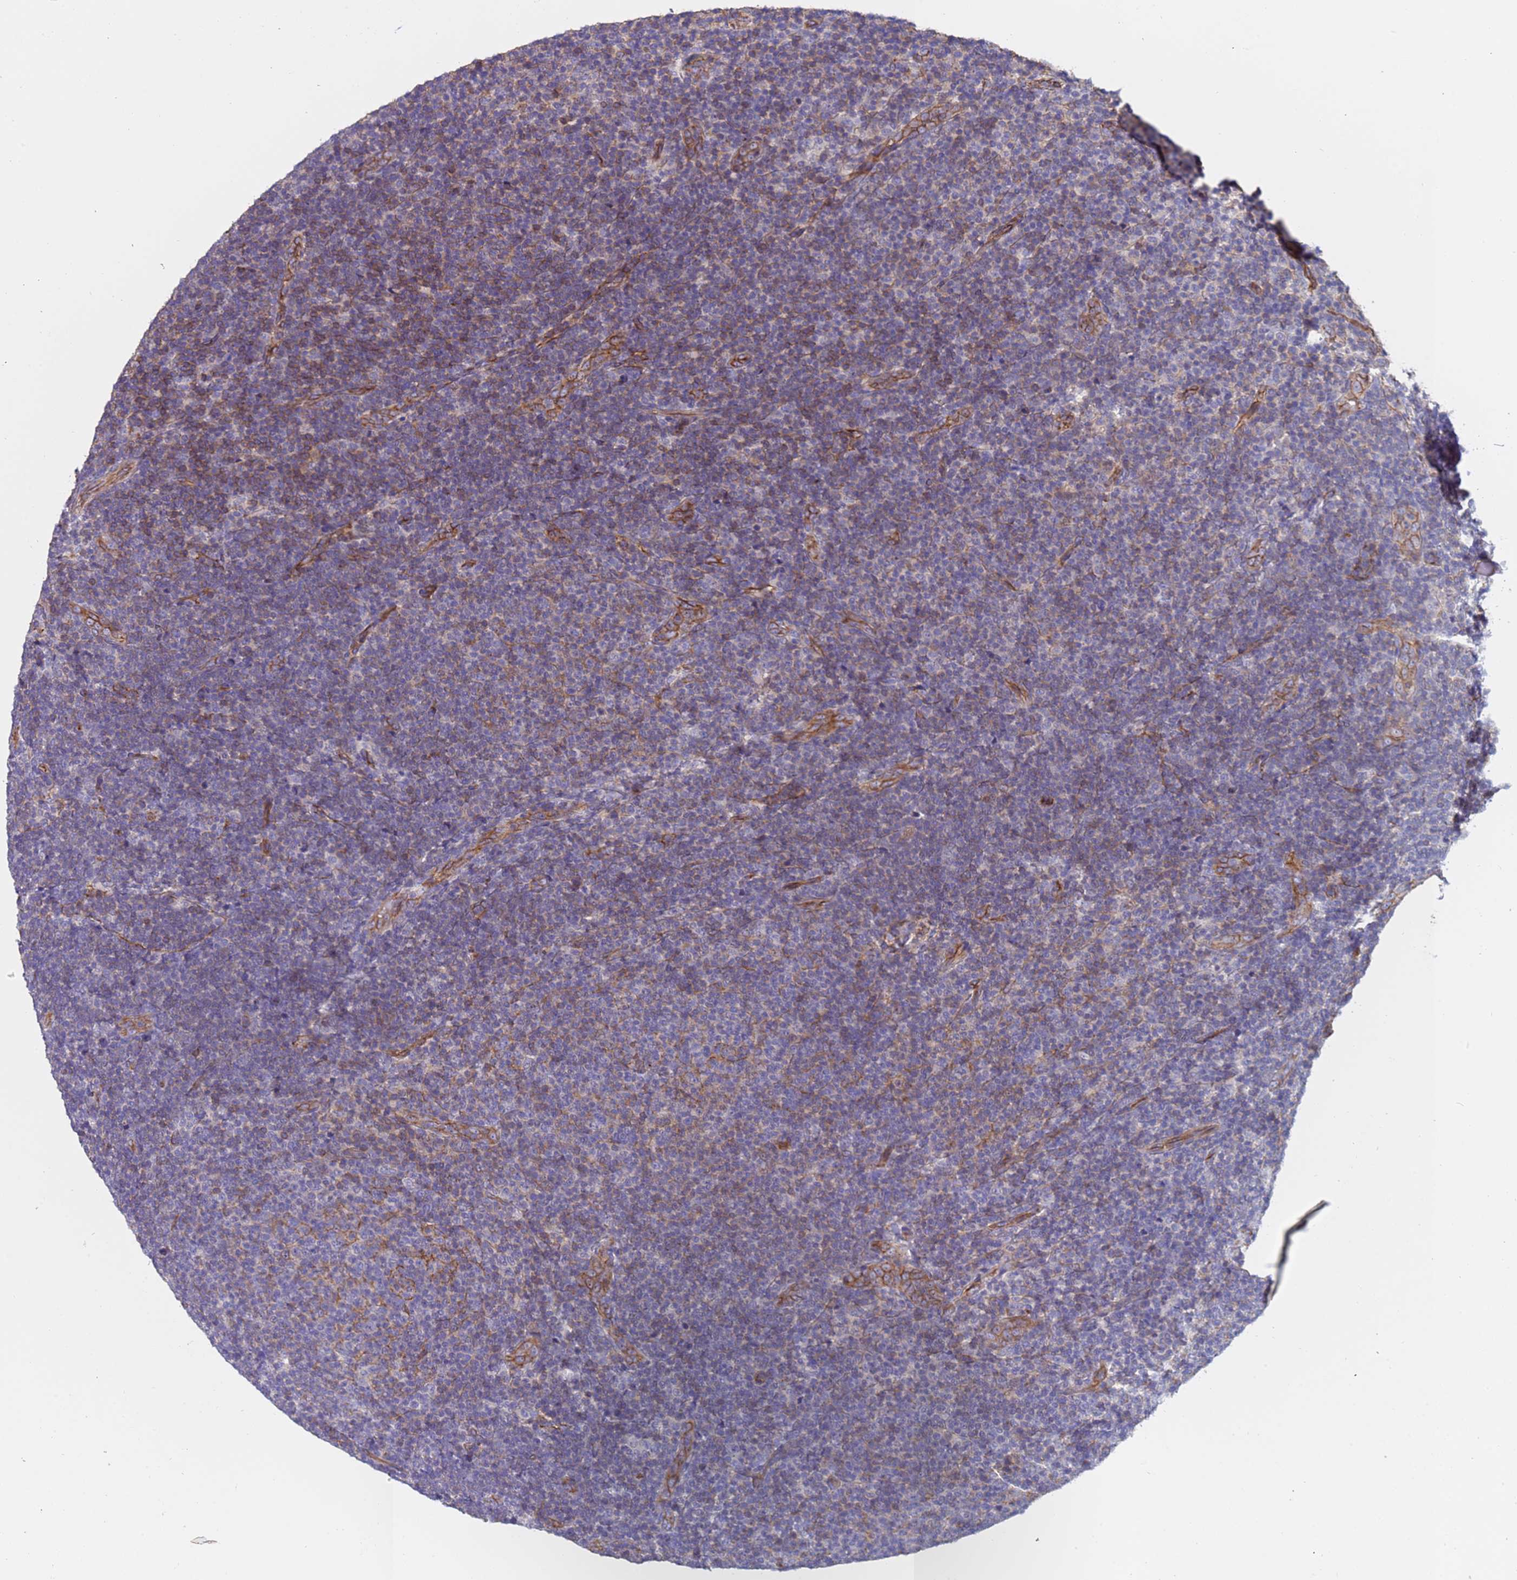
{"staining": {"intensity": "weak", "quantity": "25%-75%", "location": "cytoplasmic/membranous"}, "tissue": "lymphoma", "cell_type": "Tumor cells", "image_type": "cancer", "snomed": [{"axis": "morphology", "description": "Malignant lymphoma, non-Hodgkin's type, Low grade"}, {"axis": "topography", "description": "Lymph node"}], "caption": "Immunohistochemistry (IHC) of human lymphoma exhibits low levels of weak cytoplasmic/membranous expression in approximately 25%-75% of tumor cells.", "gene": "ZNF248", "patient": {"sex": "male", "age": 66}}